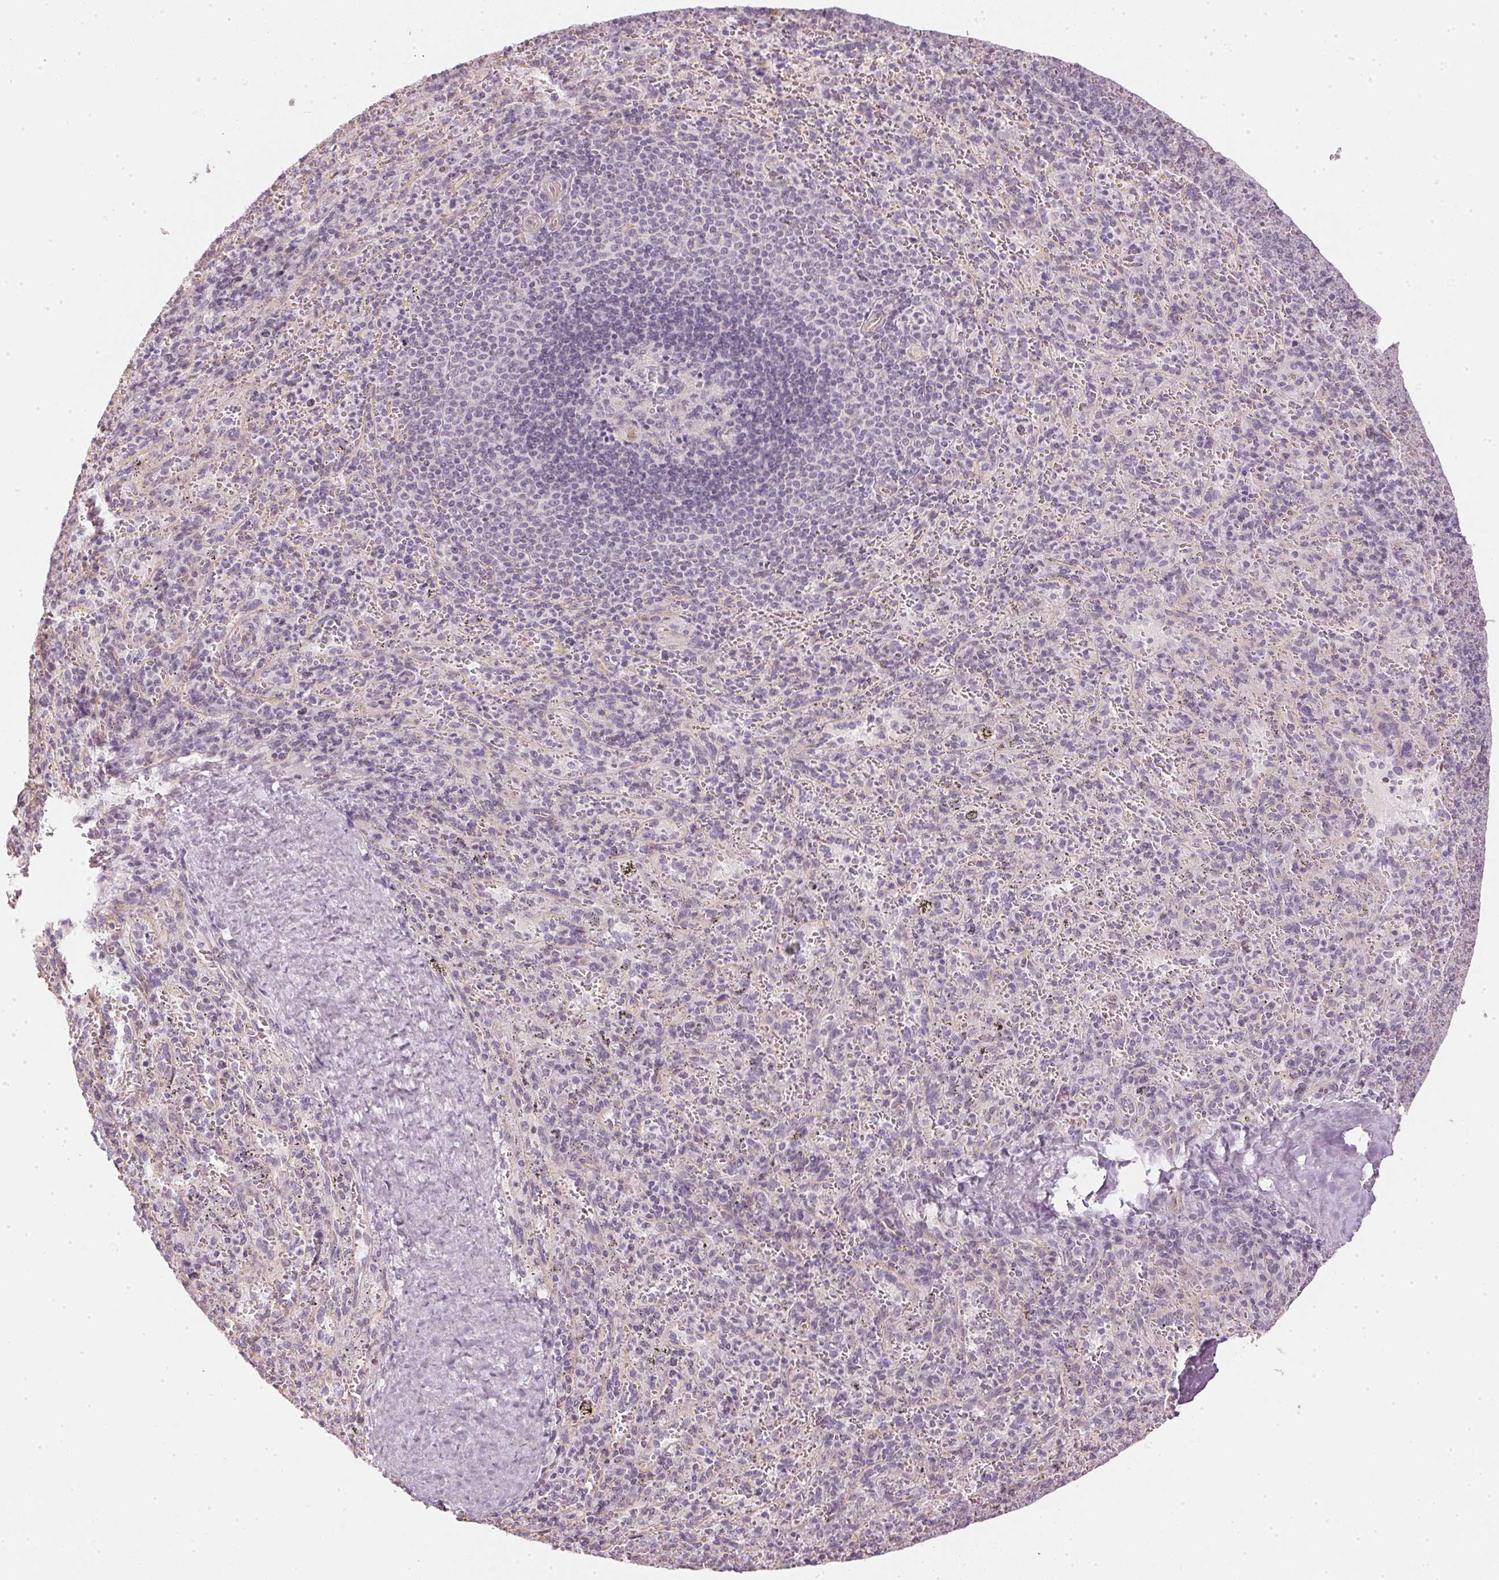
{"staining": {"intensity": "negative", "quantity": "none", "location": "none"}, "tissue": "spleen", "cell_type": "Cells in red pulp", "image_type": "normal", "snomed": [{"axis": "morphology", "description": "Normal tissue, NOS"}, {"axis": "topography", "description": "Spleen"}], "caption": "A high-resolution image shows immunohistochemistry (IHC) staining of unremarkable spleen, which displays no significant staining in cells in red pulp.", "gene": "APLP1", "patient": {"sex": "male", "age": 57}}